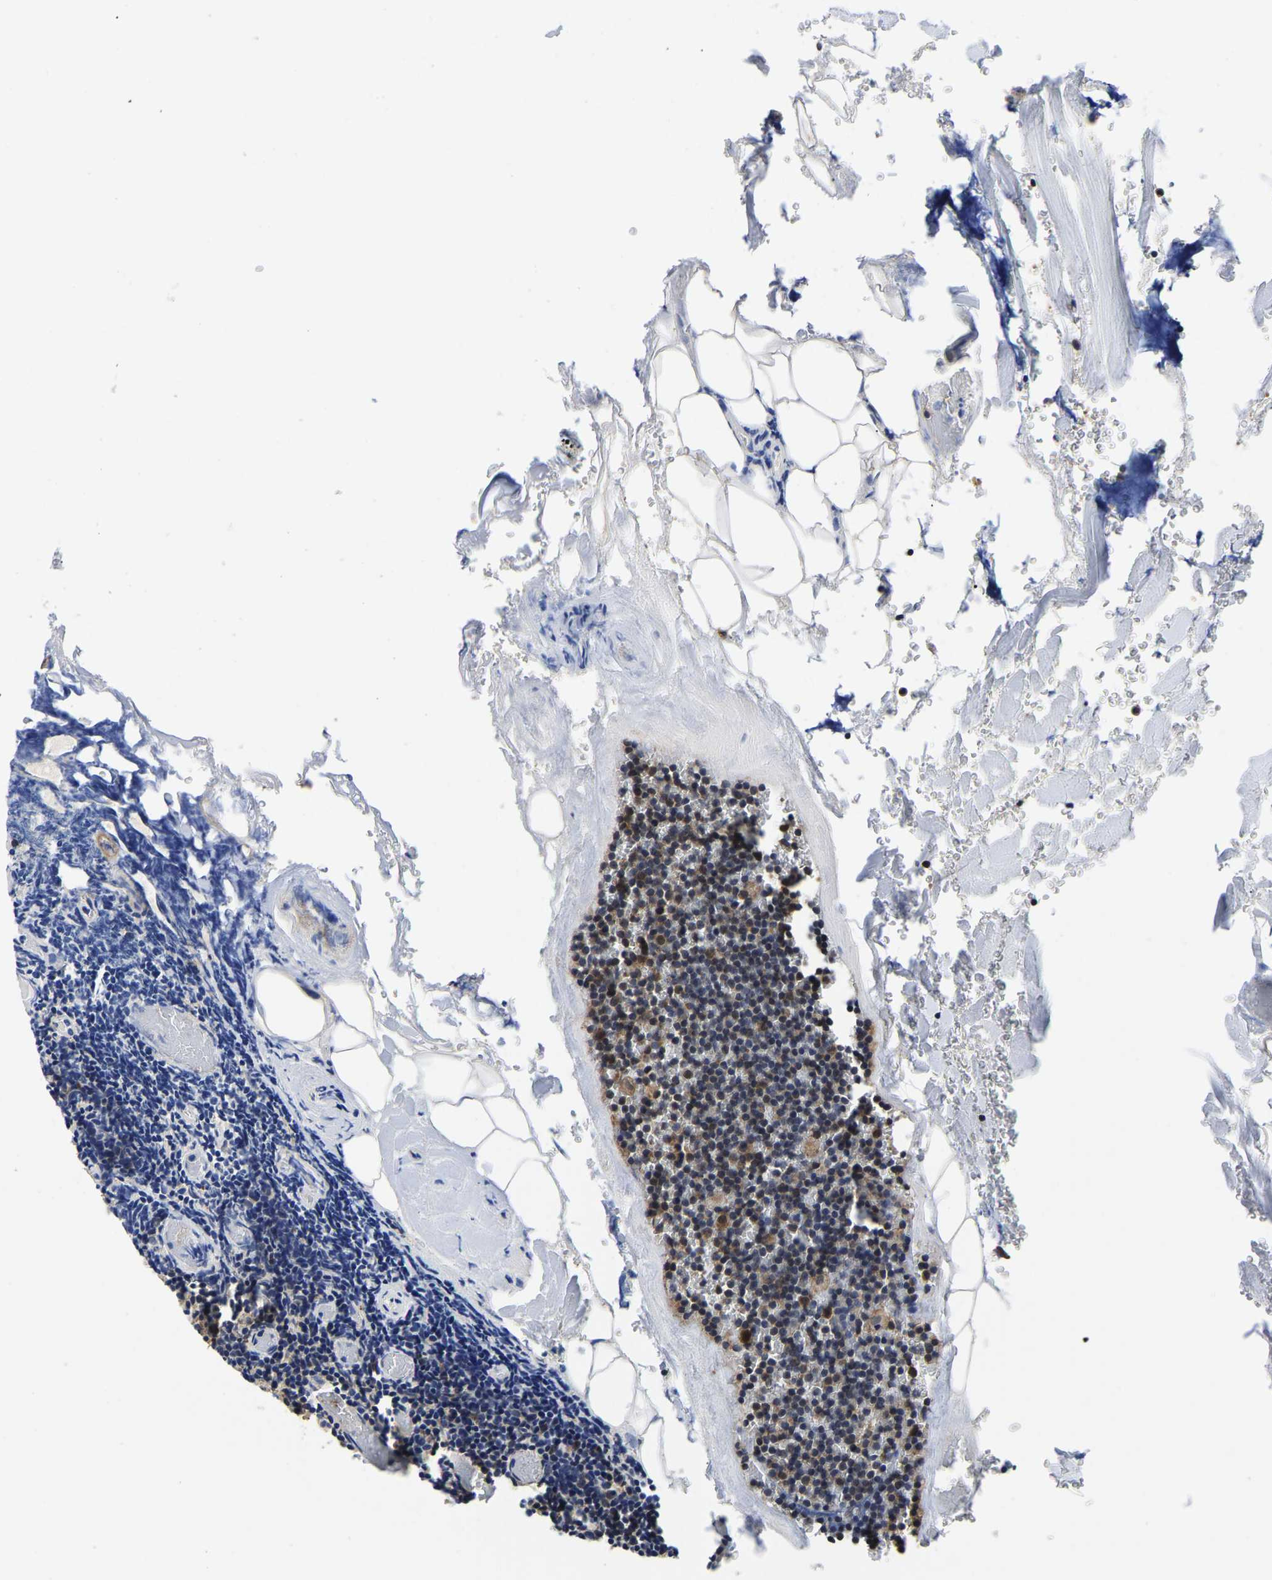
{"staining": {"intensity": "weak", "quantity": ">75%", "location": "cytoplasmic/membranous,nuclear"}, "tissue": "thyroid cancer", "cell_type": "Tumor cells", "image_type": "cancer", "snomed": [{"axis": "morphology", "description": "Papillary adenocarcinoma, NOS"}, {"axis": "topography", "description": "Thyroid gland"}], "caption": "Weak cytoplasmic/membranous and nuclear expression is identified in about >75% of tumor cells in papillary adenocarcinoma (thyroid). (brown staining indicates protein expression, while blue staining denotes nuclei).", "gene": "MCOLN2", "patient": {"sex": "female", "age": 42}}